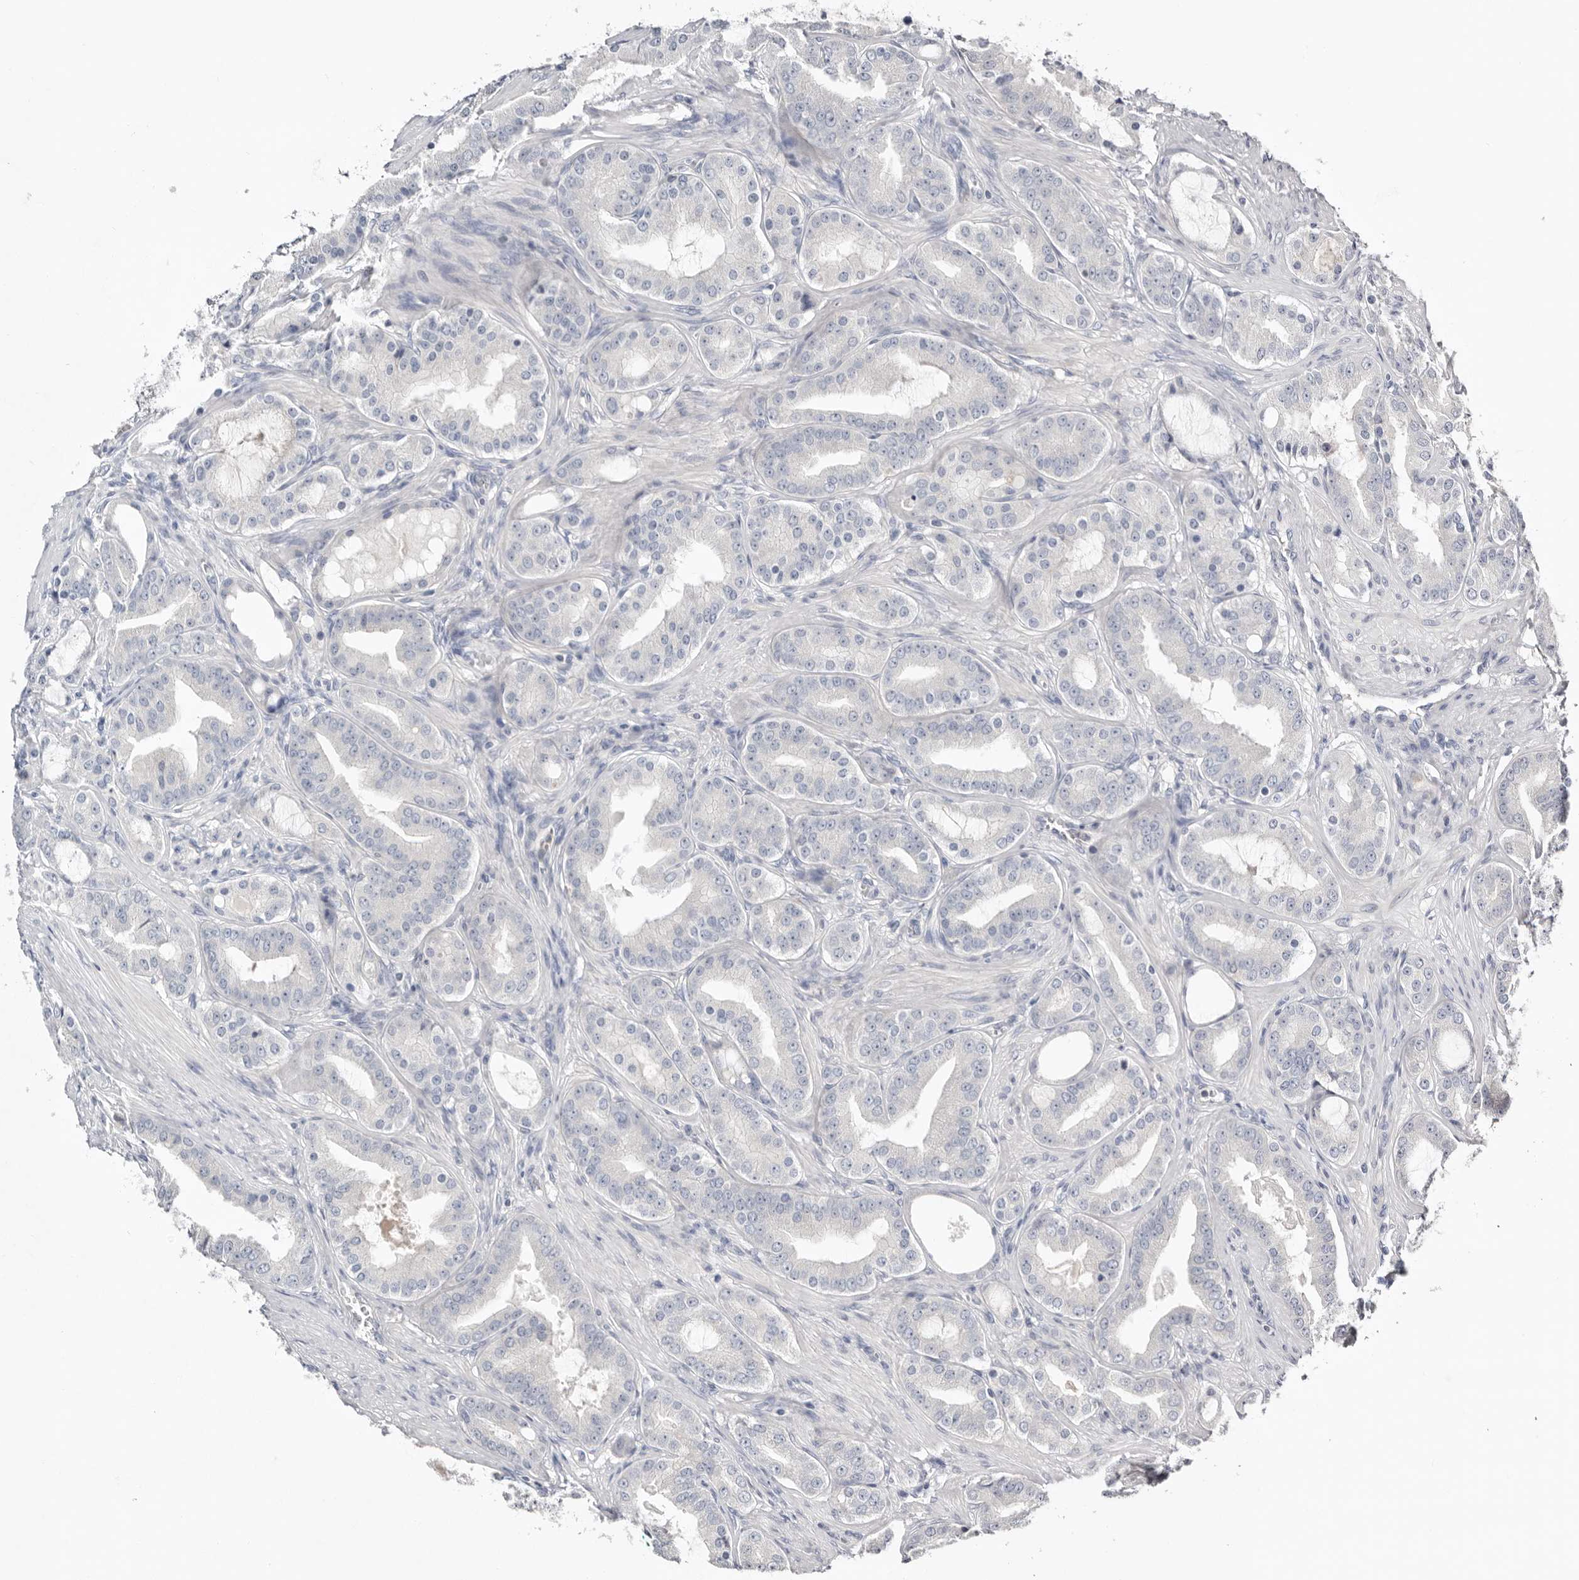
{"staining": {"intensity": "negative", "quantity": "none", "location": "none"}, "tissue": "prostate cancer", "cell_type": "Tumor cells", "image_type": "cancer", "snomed": [{"axis": "morphology", "description": "Adenocarcinoma, High grade"}, {"axis": "topography", "description": "Prostate"}], "caption": "An image of human adenocarcinoma (high-grade) (prostate) is negative for staining in tumor cells.", "gene": "S100A14", "patient": {"sex": "male", "age": 60}}